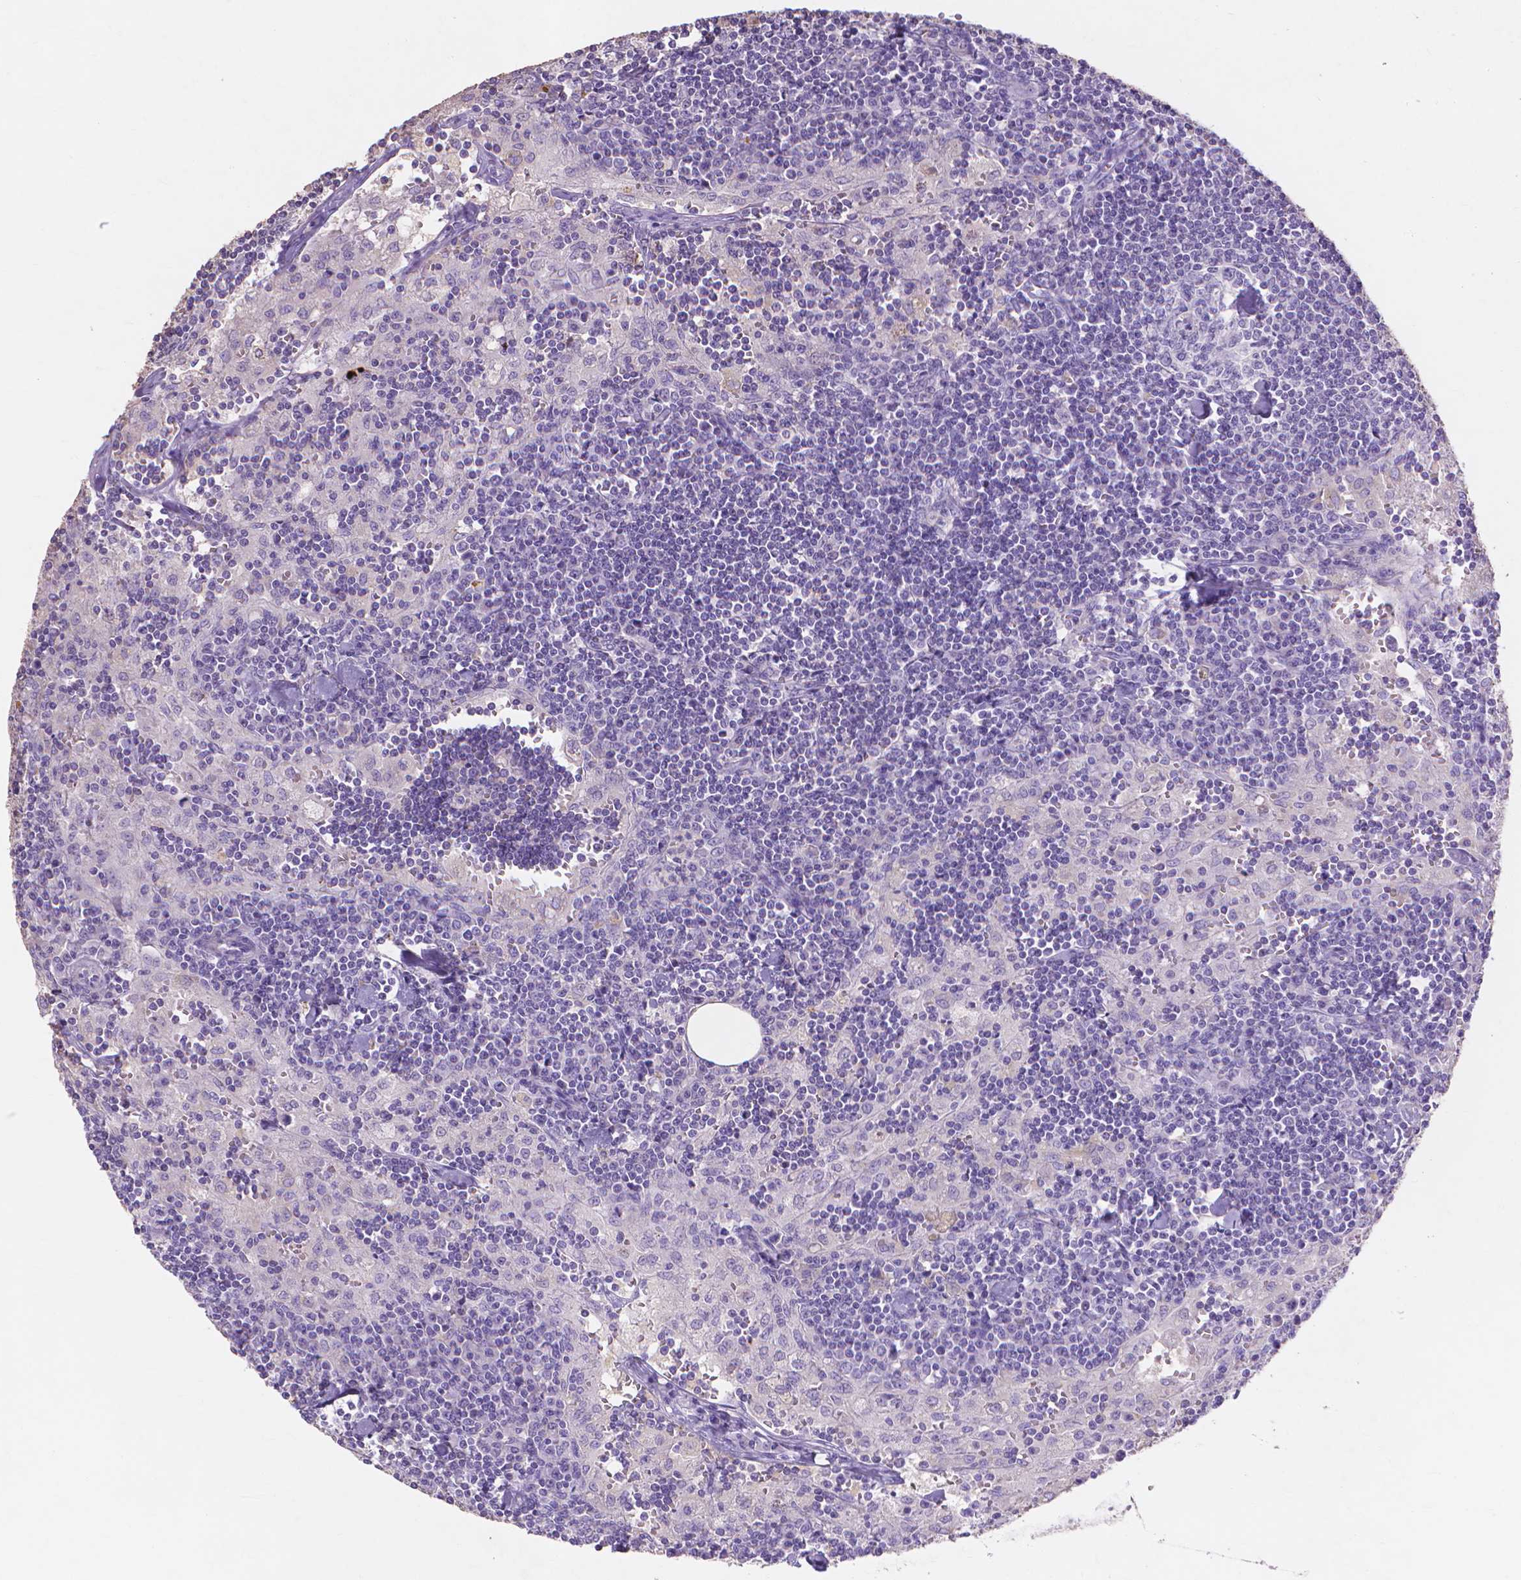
{"staining": {"intensity": "negative", "quantity": "none", "location": "none"}, "tissue": "lymph node", "cell_type": "Germinal center cells", "image_type": "normal", "snomed": [{"axis": "morphology", "description": "Normal tissue, NOS"}, {"axis": "topography", "description": "Lymph node"}], "caption": "The immunohistochemistry (IHC) photomicrograph has no significant staining in germinal center cells of lymph node. (Stains: DAB (3,3'-diaminobenzidine) immunohistochemistry (IHC) with hematoxylin counter stain, Microscopy: brightfield microscopy at high magnification).", "gene": "MMP11", "patient": {"sex": "male", "age": 55}}